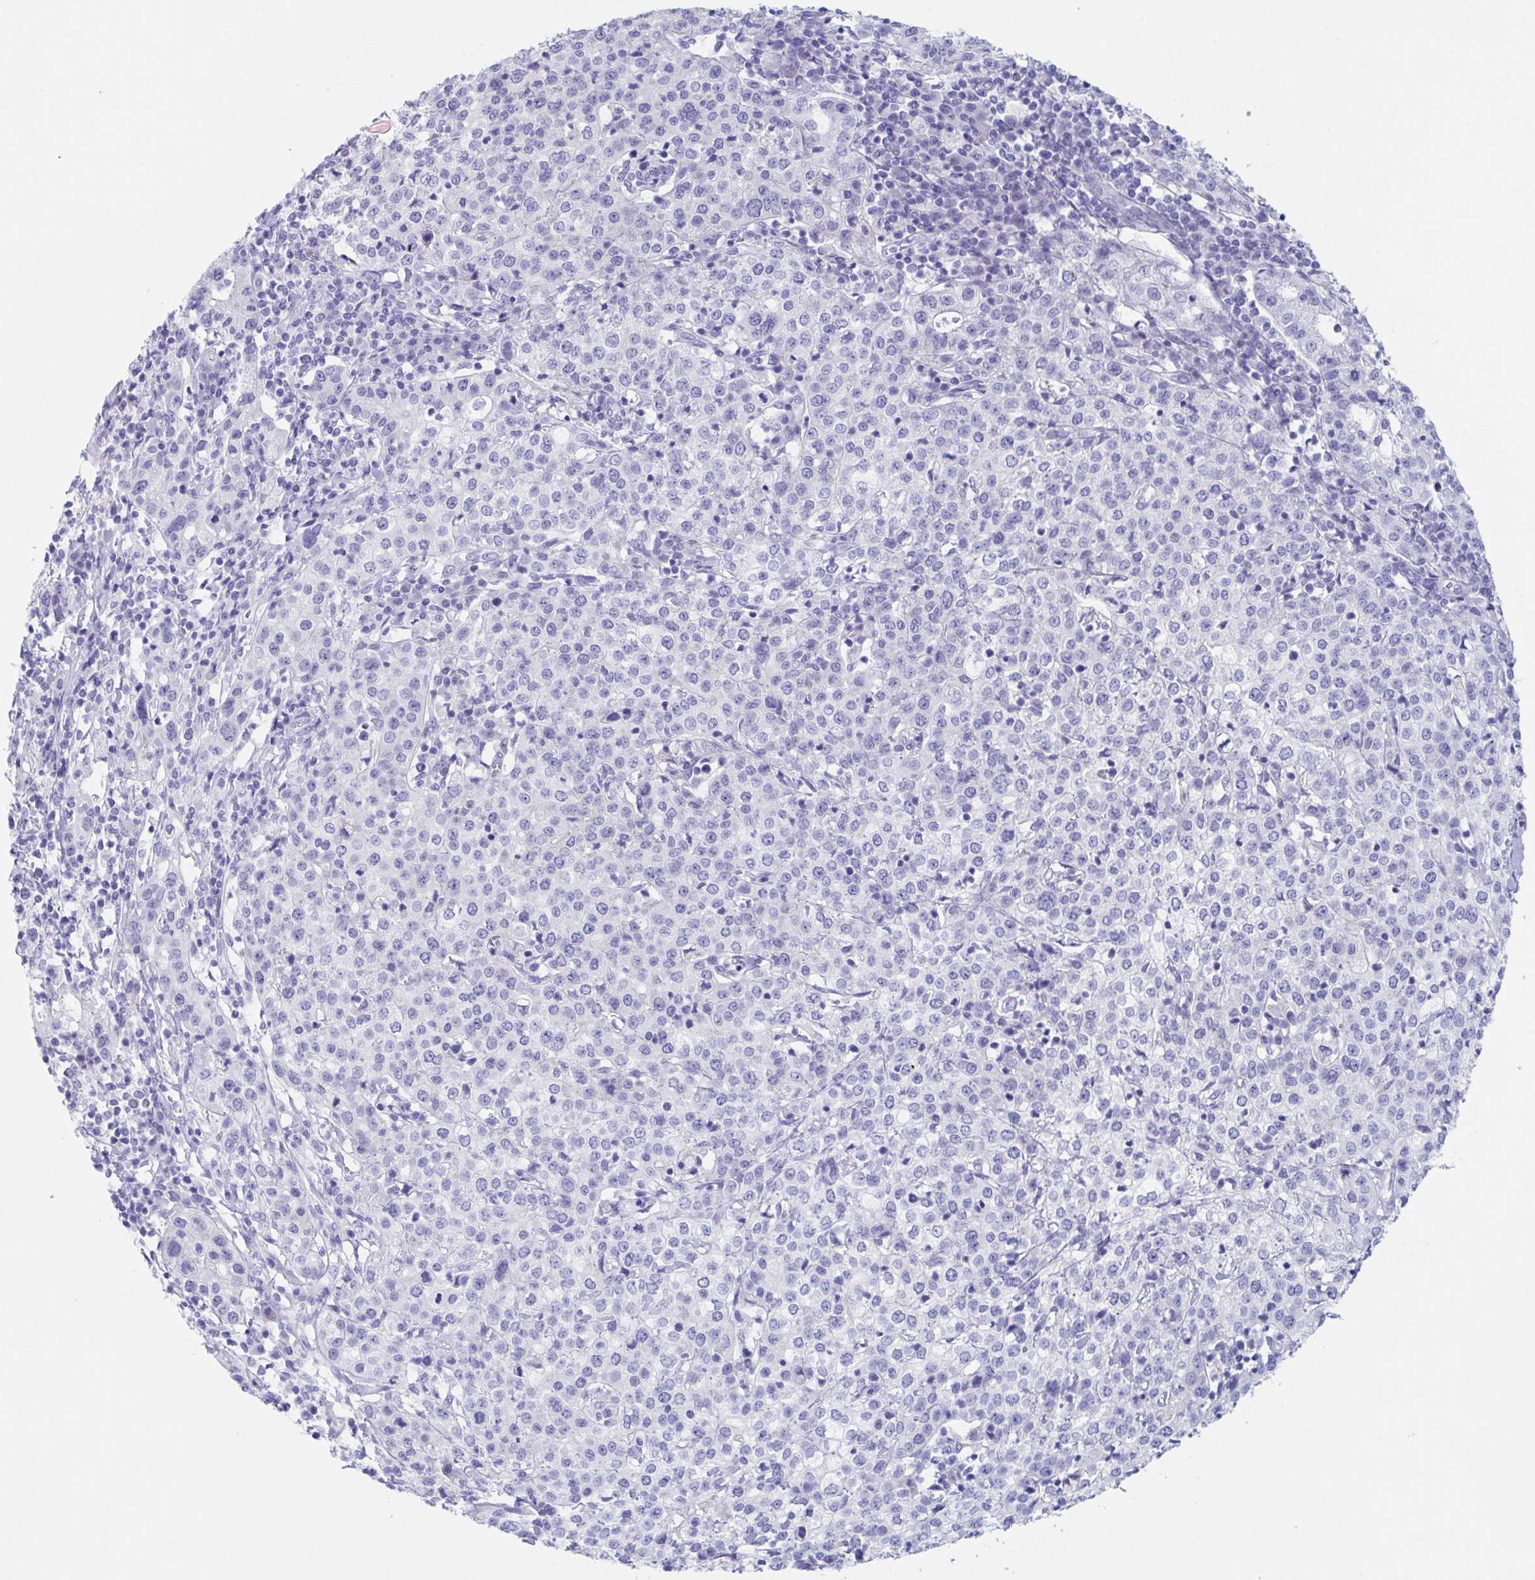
{"staining": {"intensity": "negative", "quantity": "none", "location": "none"}, "tissue": "cervical cancer", "cell_type": "Tumor cells", "image_type": "cancer", "snomed": [{"axis": "morphology", "description": "Normal tissue, NOS"}, {"axis": "morphology", "description": "Adenocarcinoma, NOS"}, {"axis": "topography", "description": "Cervix"}], "caption": "Micrograph shows no significant protein staining in tumor cells of cervical cancer.", "gene": "ZPBP", "patient": {"sex": "female", "age": 44}}